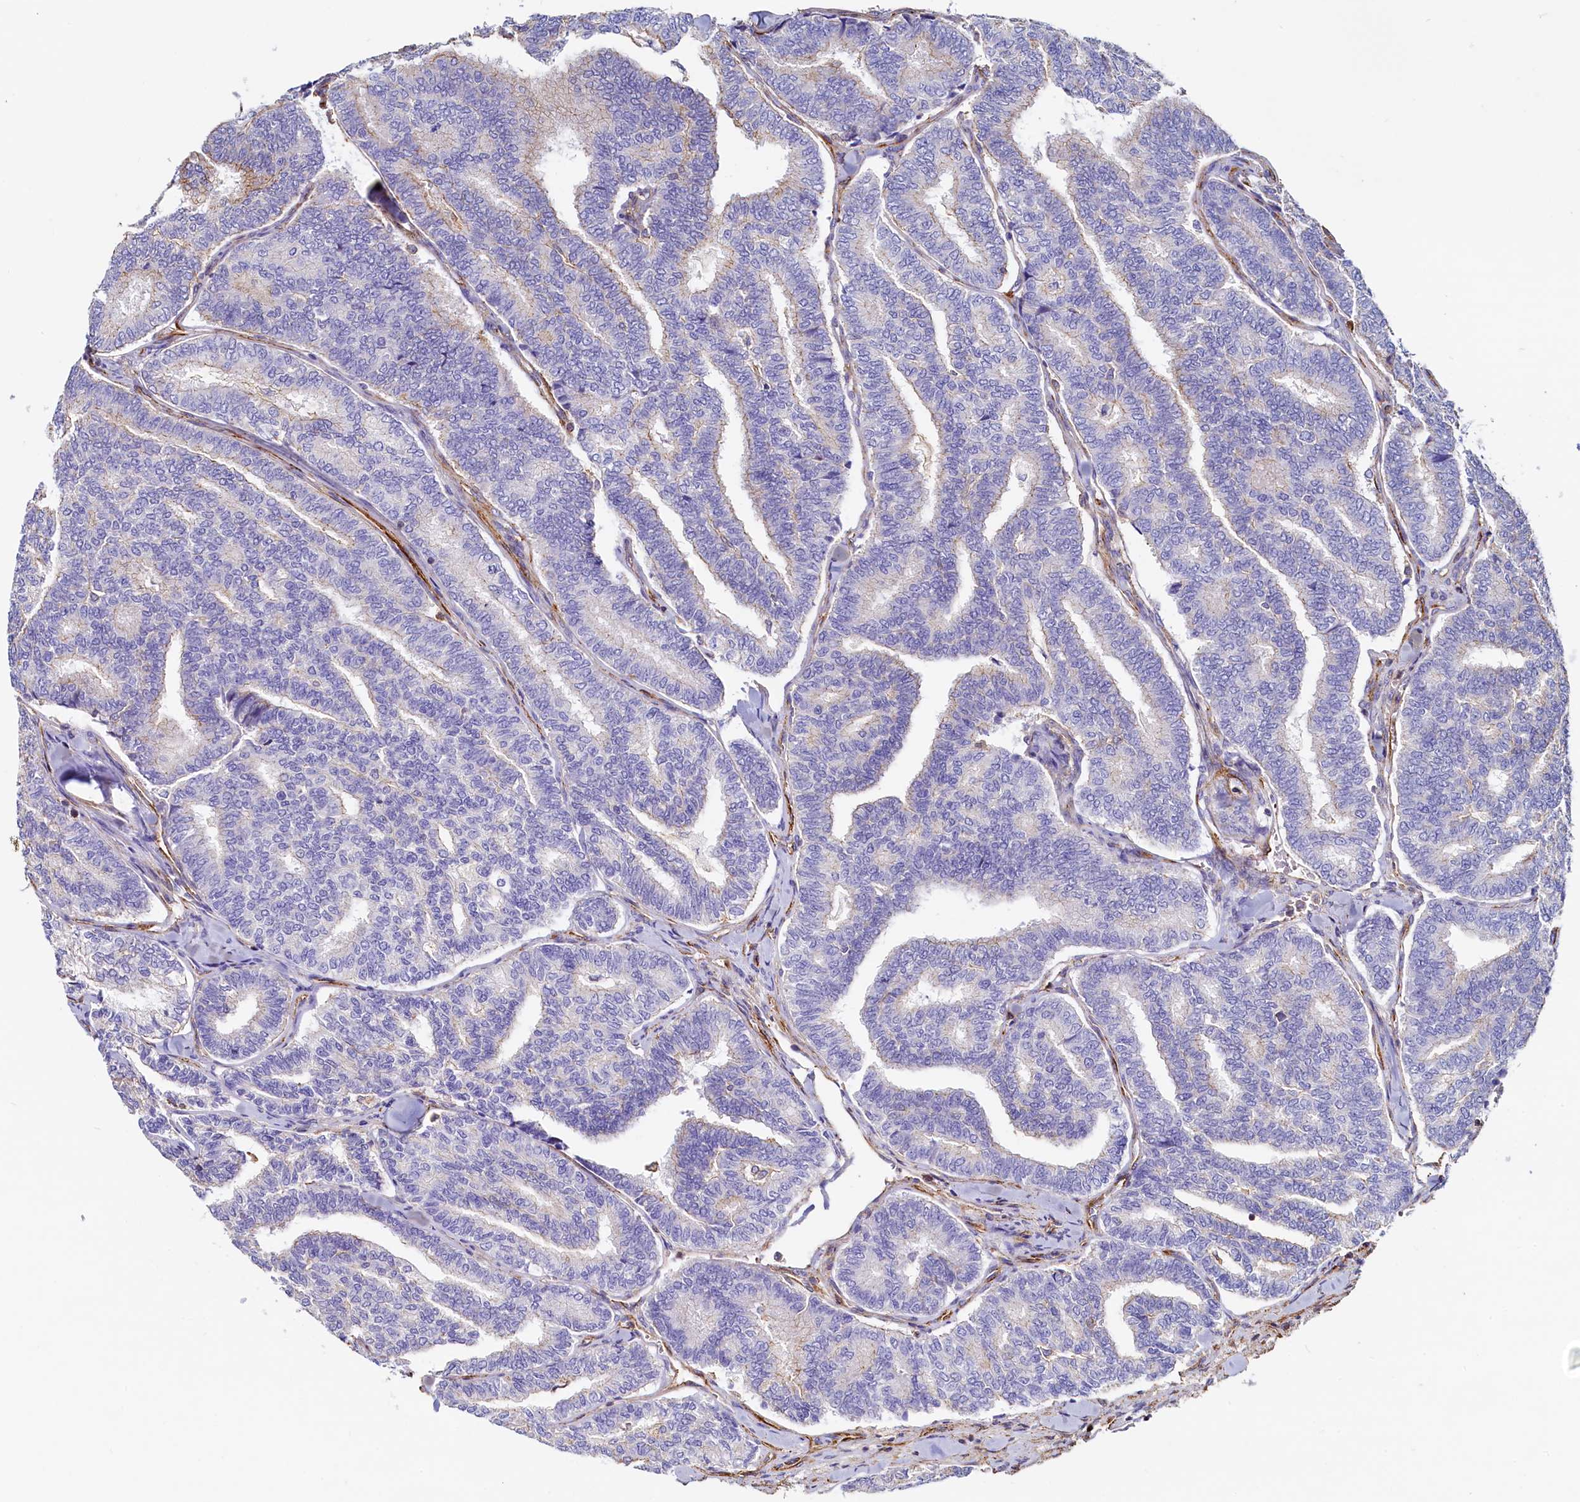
{"staining": {"intensity": "negative", "quantity": "none", "location": "none"}, "tissue": "thyroid cancer", "cell_type": "Tumor cells", "image_type": "cancer", "snomed": [{"axis": "morphology", "description": "Papillary adenocarcinoma, NOS"}, {"axis": "topography", "description": "Thyroid gland"}], "caption": "An immunohistochemistry (IHC) photomicrograph of thyroid cancer is shown. There is no staining in tumor cells of thyroid cancer. (Stains: DAB (3,3'-diaminobenzidine) immunohistochemistry (IHC) with hematoxylin counter stain, Microscopy: brightfield microscopy at high magnification).", "gene": "THBS1", "patient": {"sex": "female", "age": 35}}